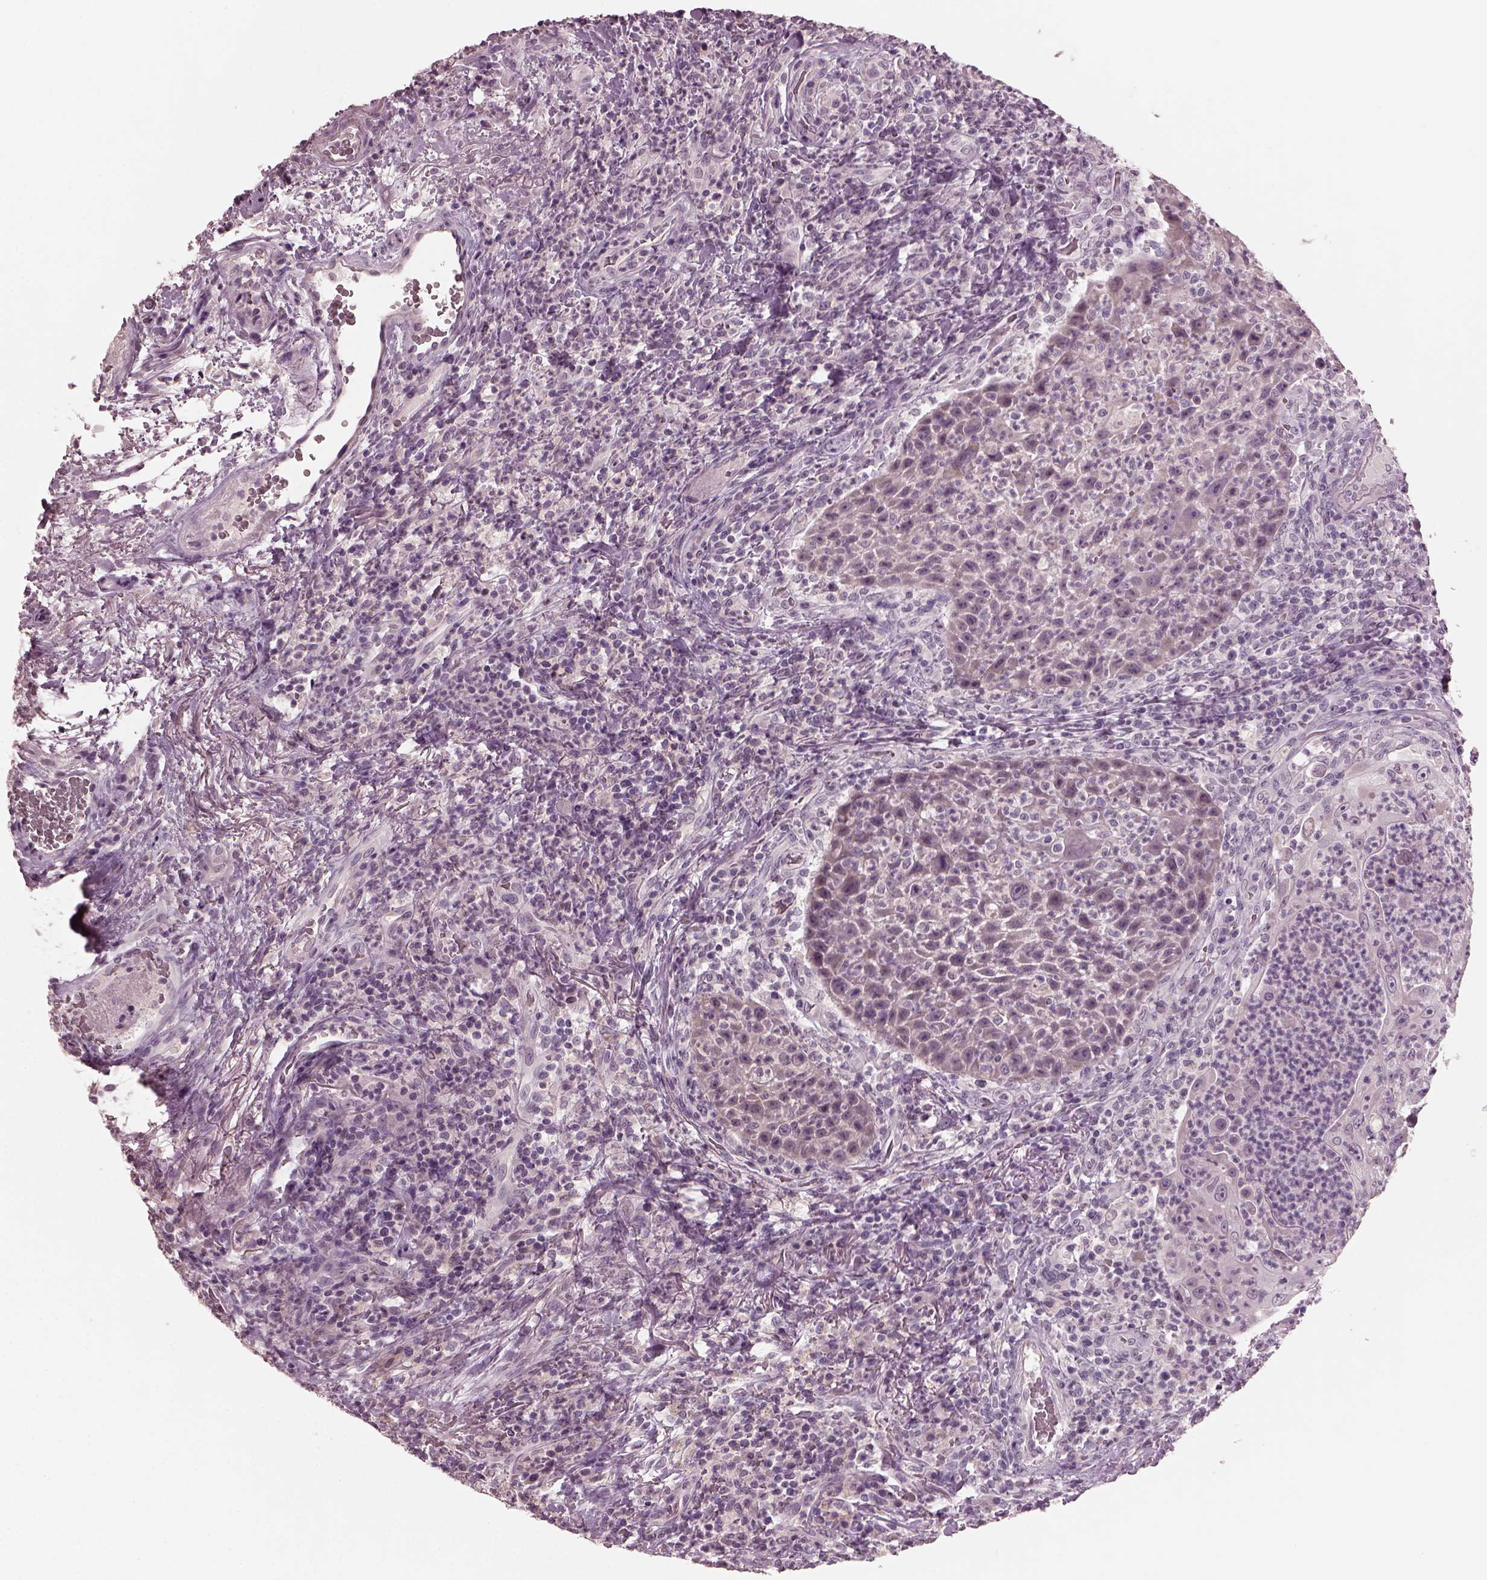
{"staining": {"intensity": "negative", "quantity": "none", "location": "none"}, "tissue": "head and neck cancer", "cell_type": "Tumor cells", "image_type": "cancer", "snomed": [{"axis": "morphology", "description": "Squamous cell carcinoma, NOS"}, {"axis": "topography", "description": "Head-Neck"}], "caption": "Immunohistochemistry micrograph of head and neck cancer stained for a protein (brown), which exhibits no expression in tumor cells.", "gene": "RCVRN", "patient": {"sex": "male", "age": 69}}